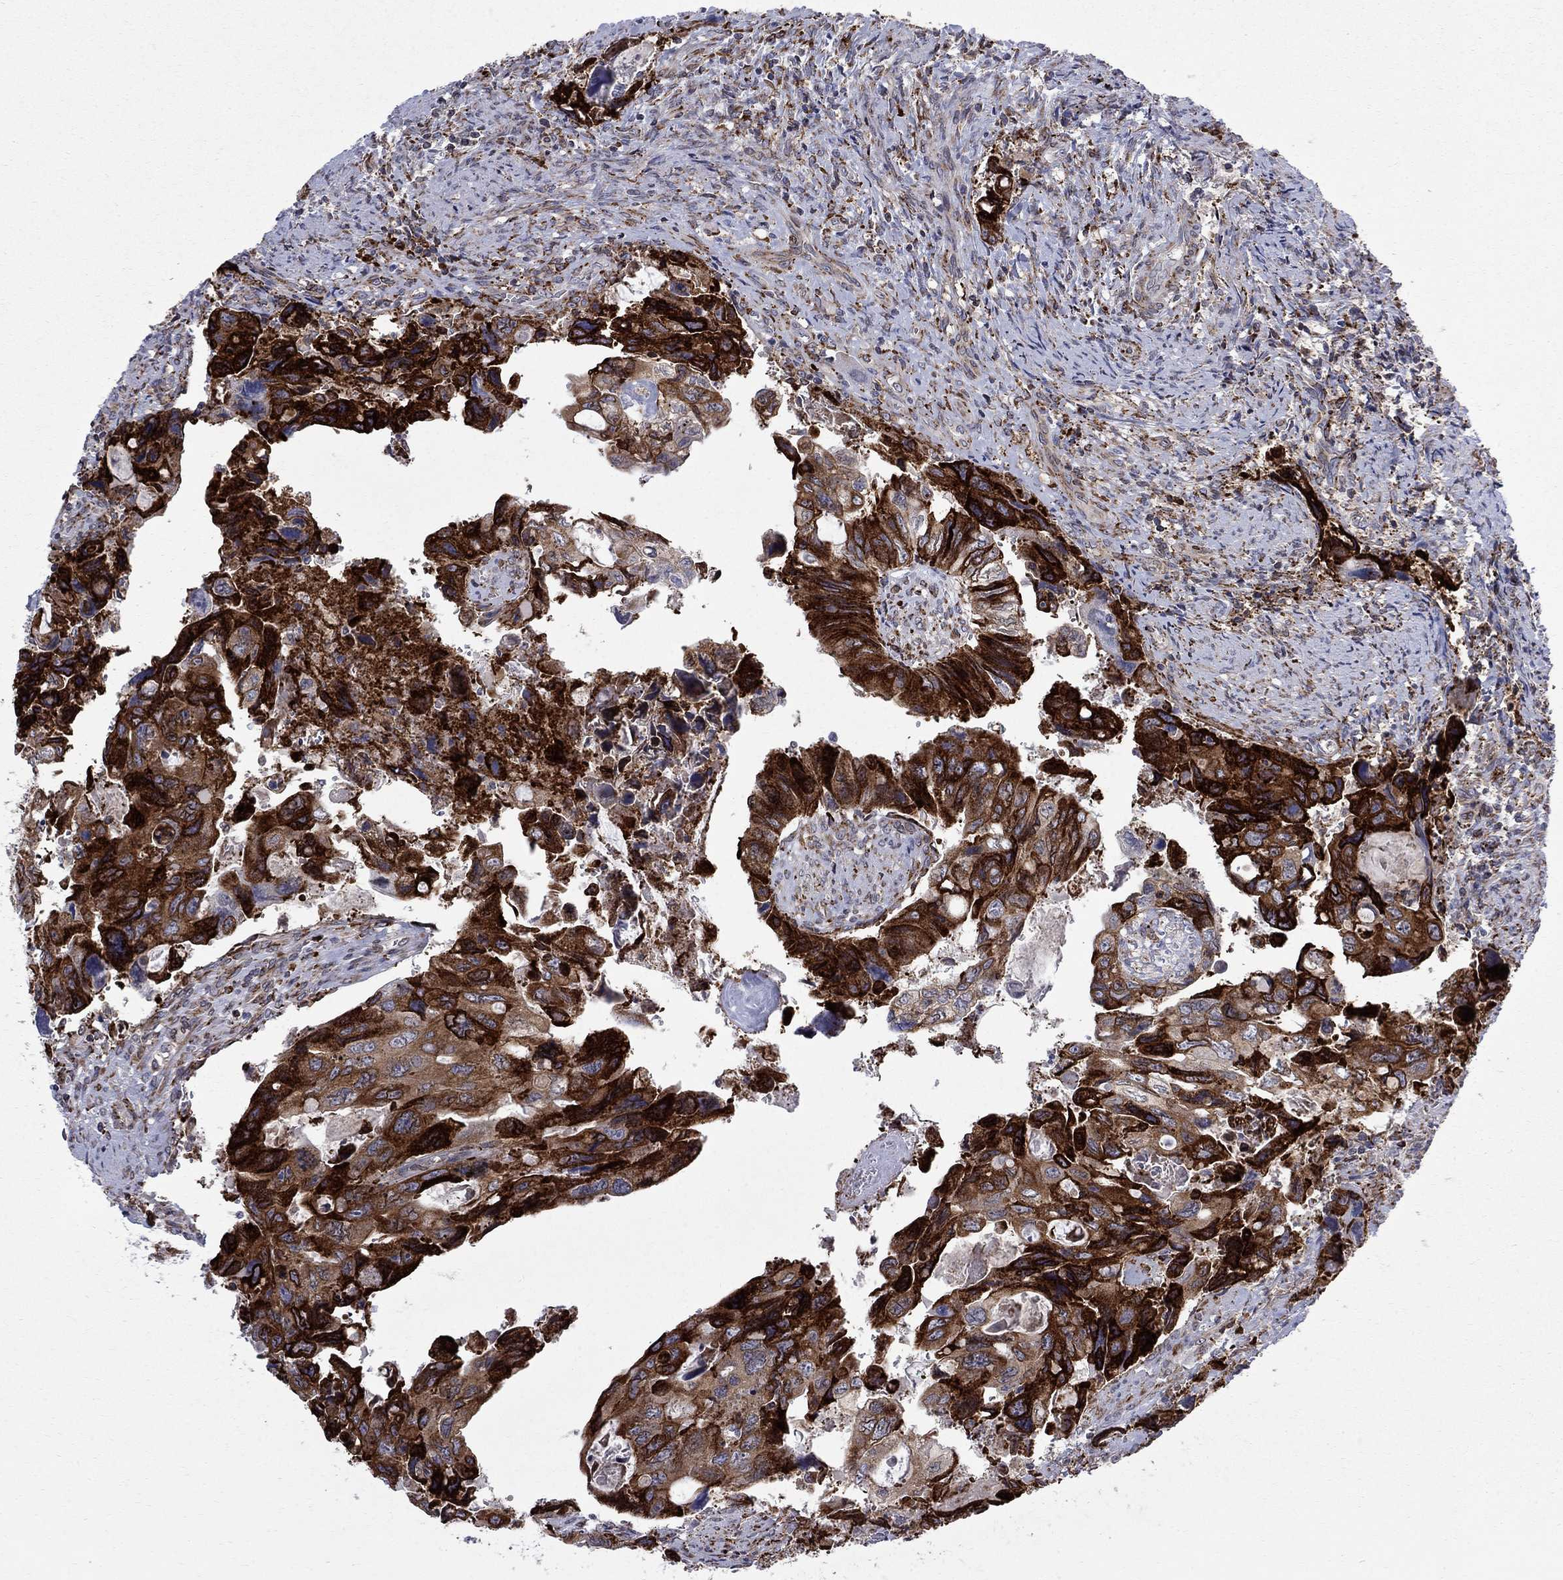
{"staining": {"intensity": "strong", "quantity": ">75%", "location": "cytoplasmic/membranous"}, "tissue": "colorectal cancer", "cell_type": "Tumor cells", "image_type": "cancer", "snomed": [{"axis": "morphology", "description": "Adenocarcinoma, NOS"}, {"axis": "topography", "description": "Rectum"}], "caption": "Protein staining shows strong cytoplasmic/membranous staining in approximately >75% of tumor cells in adenocarcinoma (colorectal).", "gene": "CAB39L", "patient": {"sex": "male", "age": 62}}